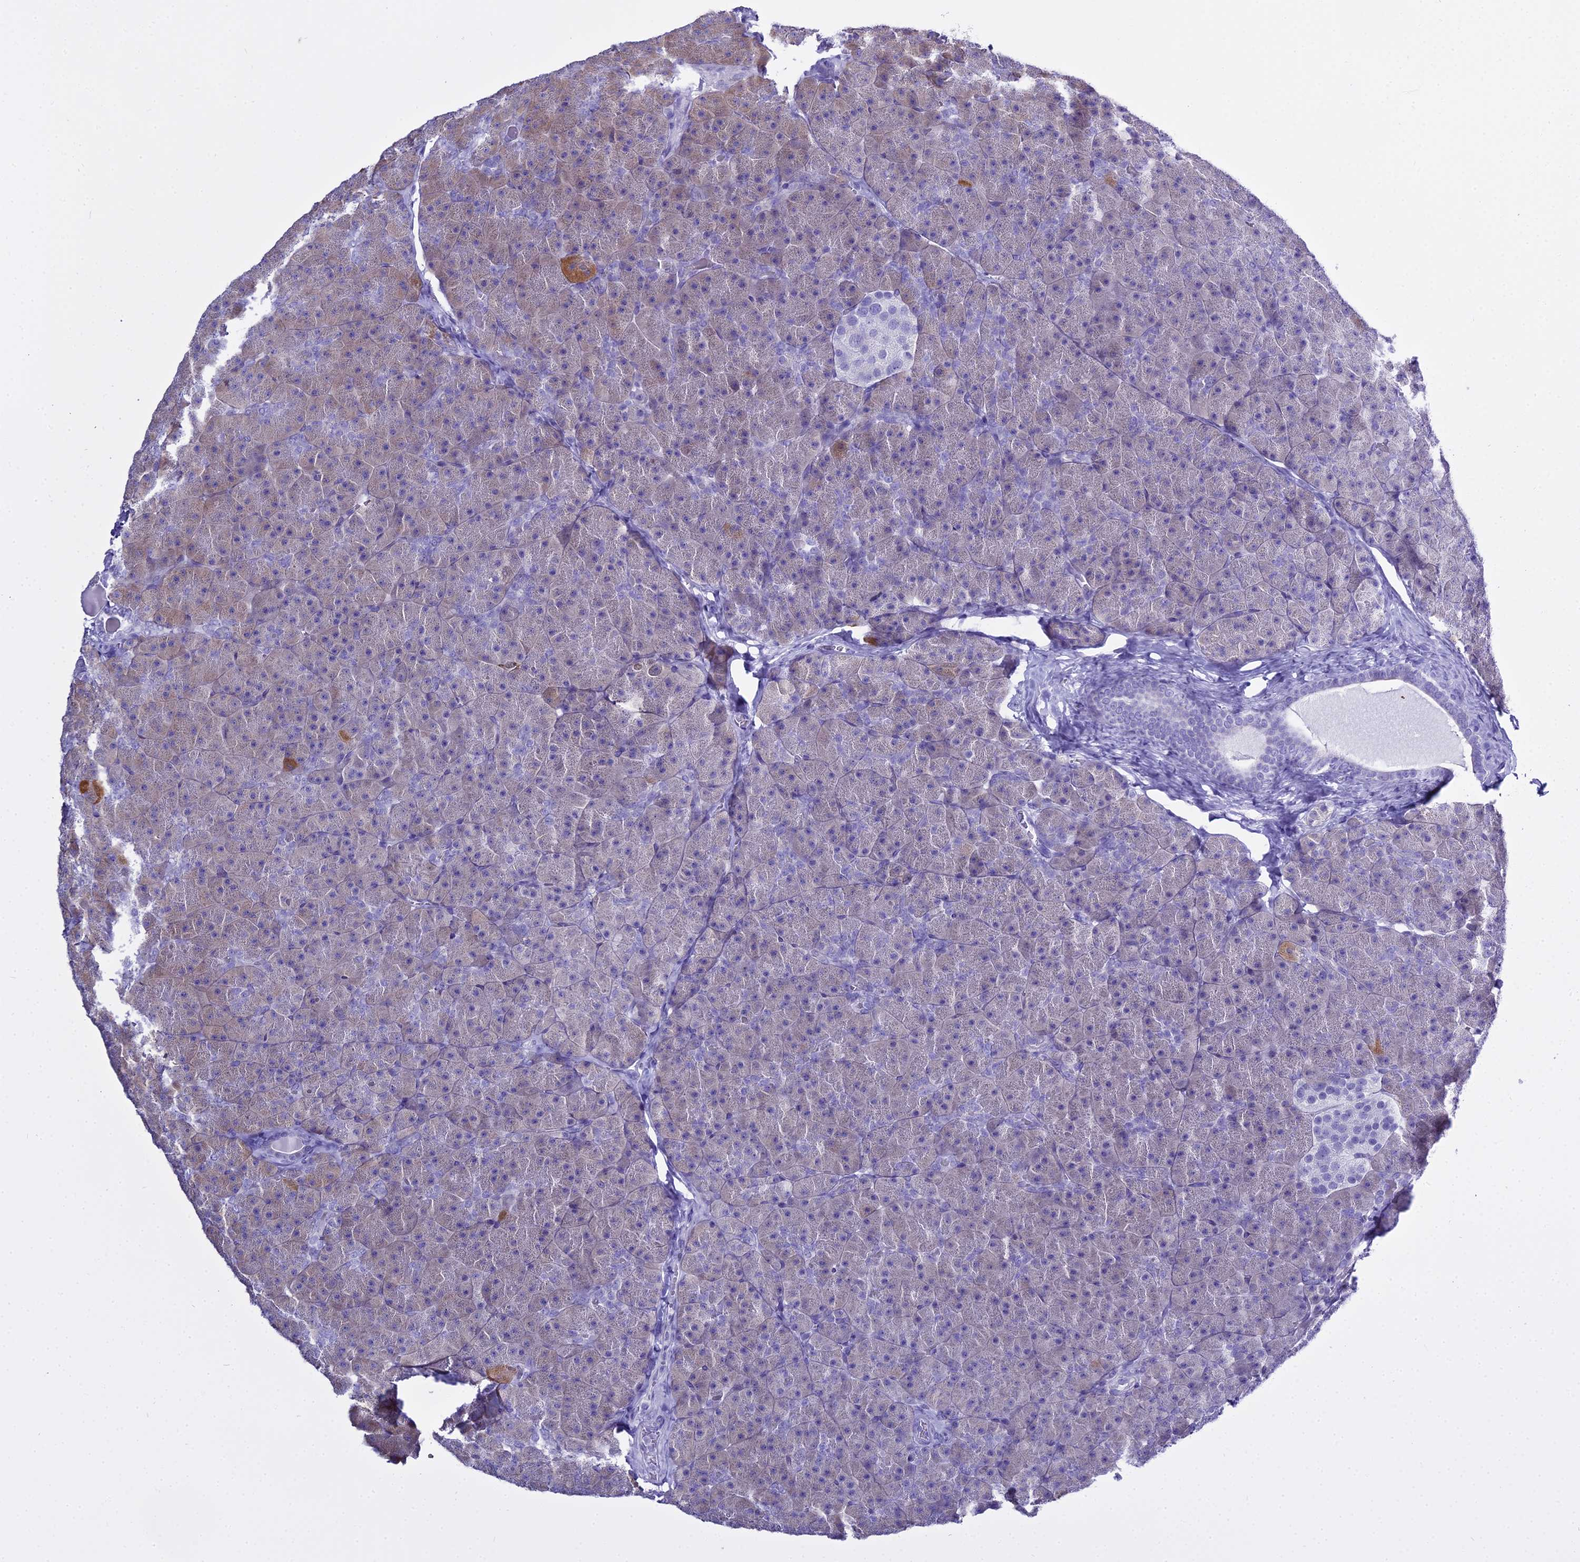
{"staining": {"intensity": "moderate", "quantity": "<25%", "location": "cytoplasmic/membranous"}, "tissue": "pancreas", "cell_type": "Exocrine glandular cells", "image_type": "normal", "snomed": [{"axis": "morphology", "description": "Normal tissue, NOS"}, {"axis": "topography", "description": "Pancreas"}], "caption": "Unremarkable pancreas shows moderate cytoplasmic/membranous expression in approximately <25% of exocrine glandular cells, visualized by immunohistochemistry.", "gene": "CD5", "patient": {"sex": "male", "age": 36}}